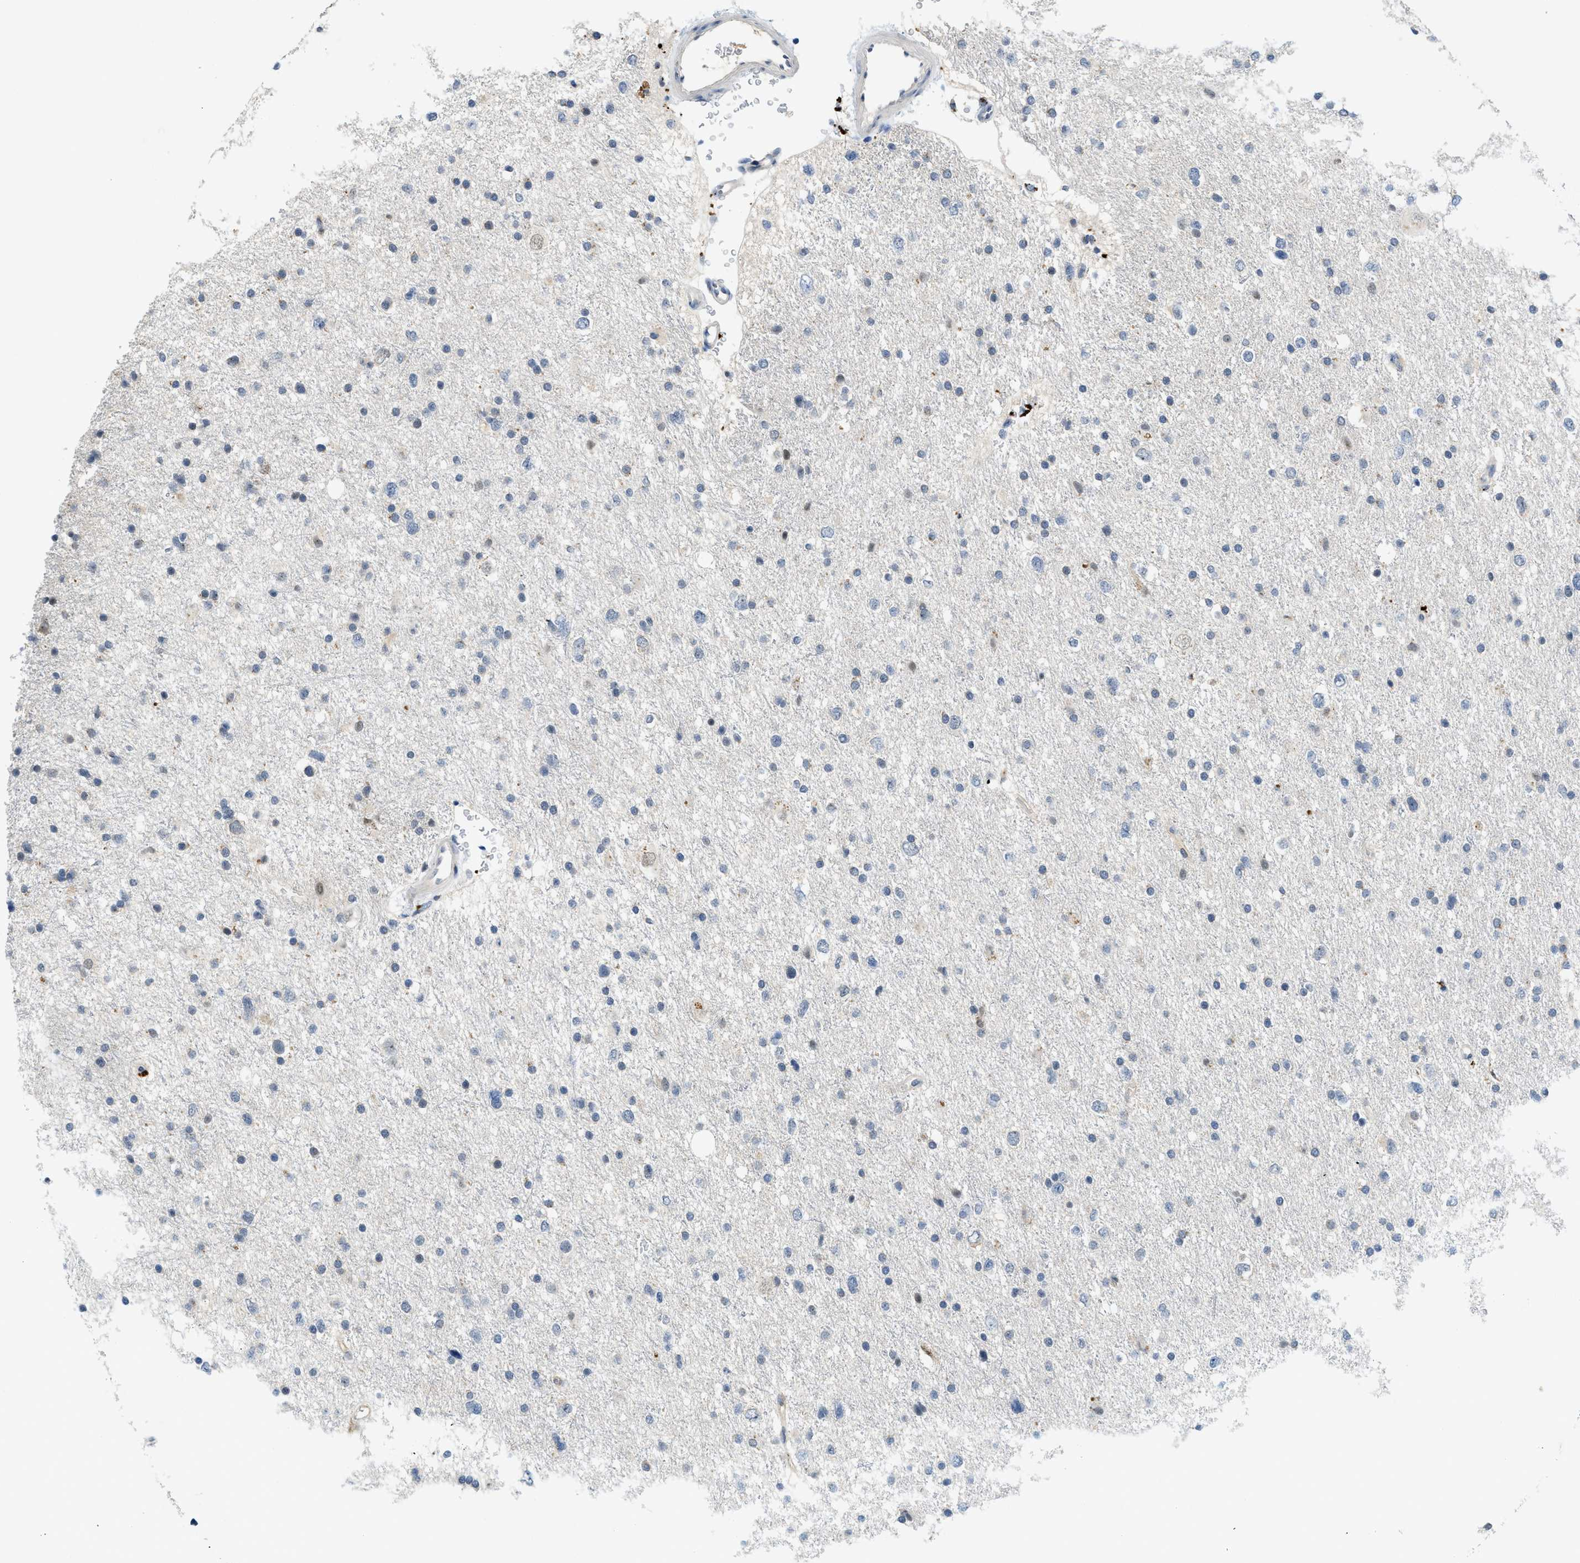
{"staining": {"intensity": "negative", "quantity": "none", "location": "none"}, "tissue": "glioma", "cell_type": "Tumor cells", "image_type": "cancer", "snomed": [{"axis": "morphology", "description": "Glioma, malignant, Low grade"}, {"axis": "topography", "description": "Brain"}], "caption": "Histopathology image shows no protein staining in tumor cells of malignant glioma (low-grade) tissue.", "gene": "SLCO2A1", "patient": {"sex": "female", "age": 37}}